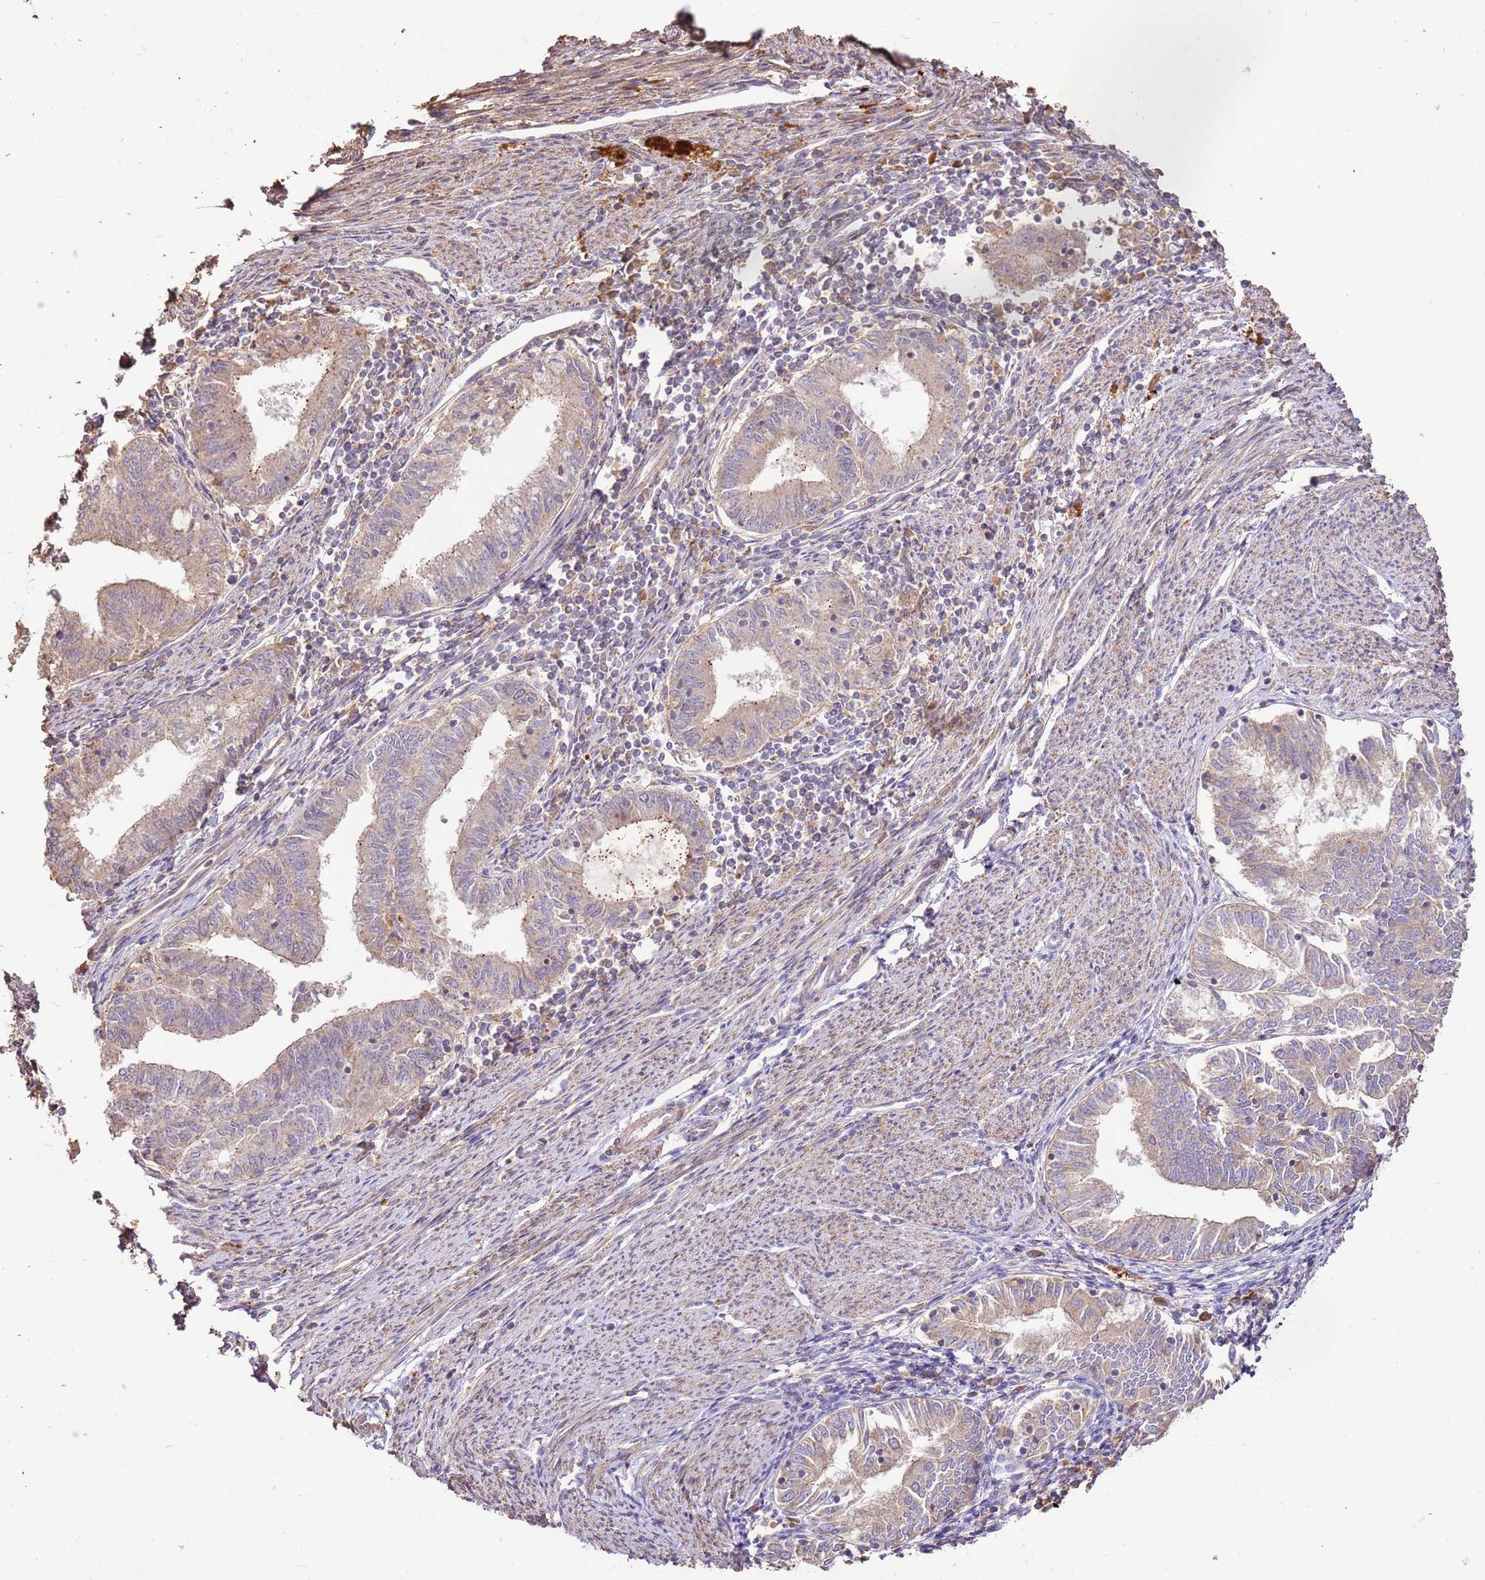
{"staining": {"intensity": "weak", "quantity": "25%-75%", "location": "cytoplasmic/membranous"}, "tissue": "endometrial cancer", "cell_type": "Tumor cells", "image_type": "cancer", "snomed": [{"axis": "morphology", "description": "Adenocarcinoma, NOS"}, {"axis": "topography", "description": "Endometrium"}], "caption": "Immunohistochemistry (DAB (3,3'-diaminobenzidine)) staining of human adenocarcinoma (endometrial) displays weak cytoplasmic/membranous protein staining in about 25%-75% of tumor cells. (Stains: DAB (3,3'-diaminobenzidine) in brown, nuclei in blue, Microscopy: brightfield microscopy at high magnification).", "gene": "CEP55", "patient": {"sex": "female", "age": 79}}